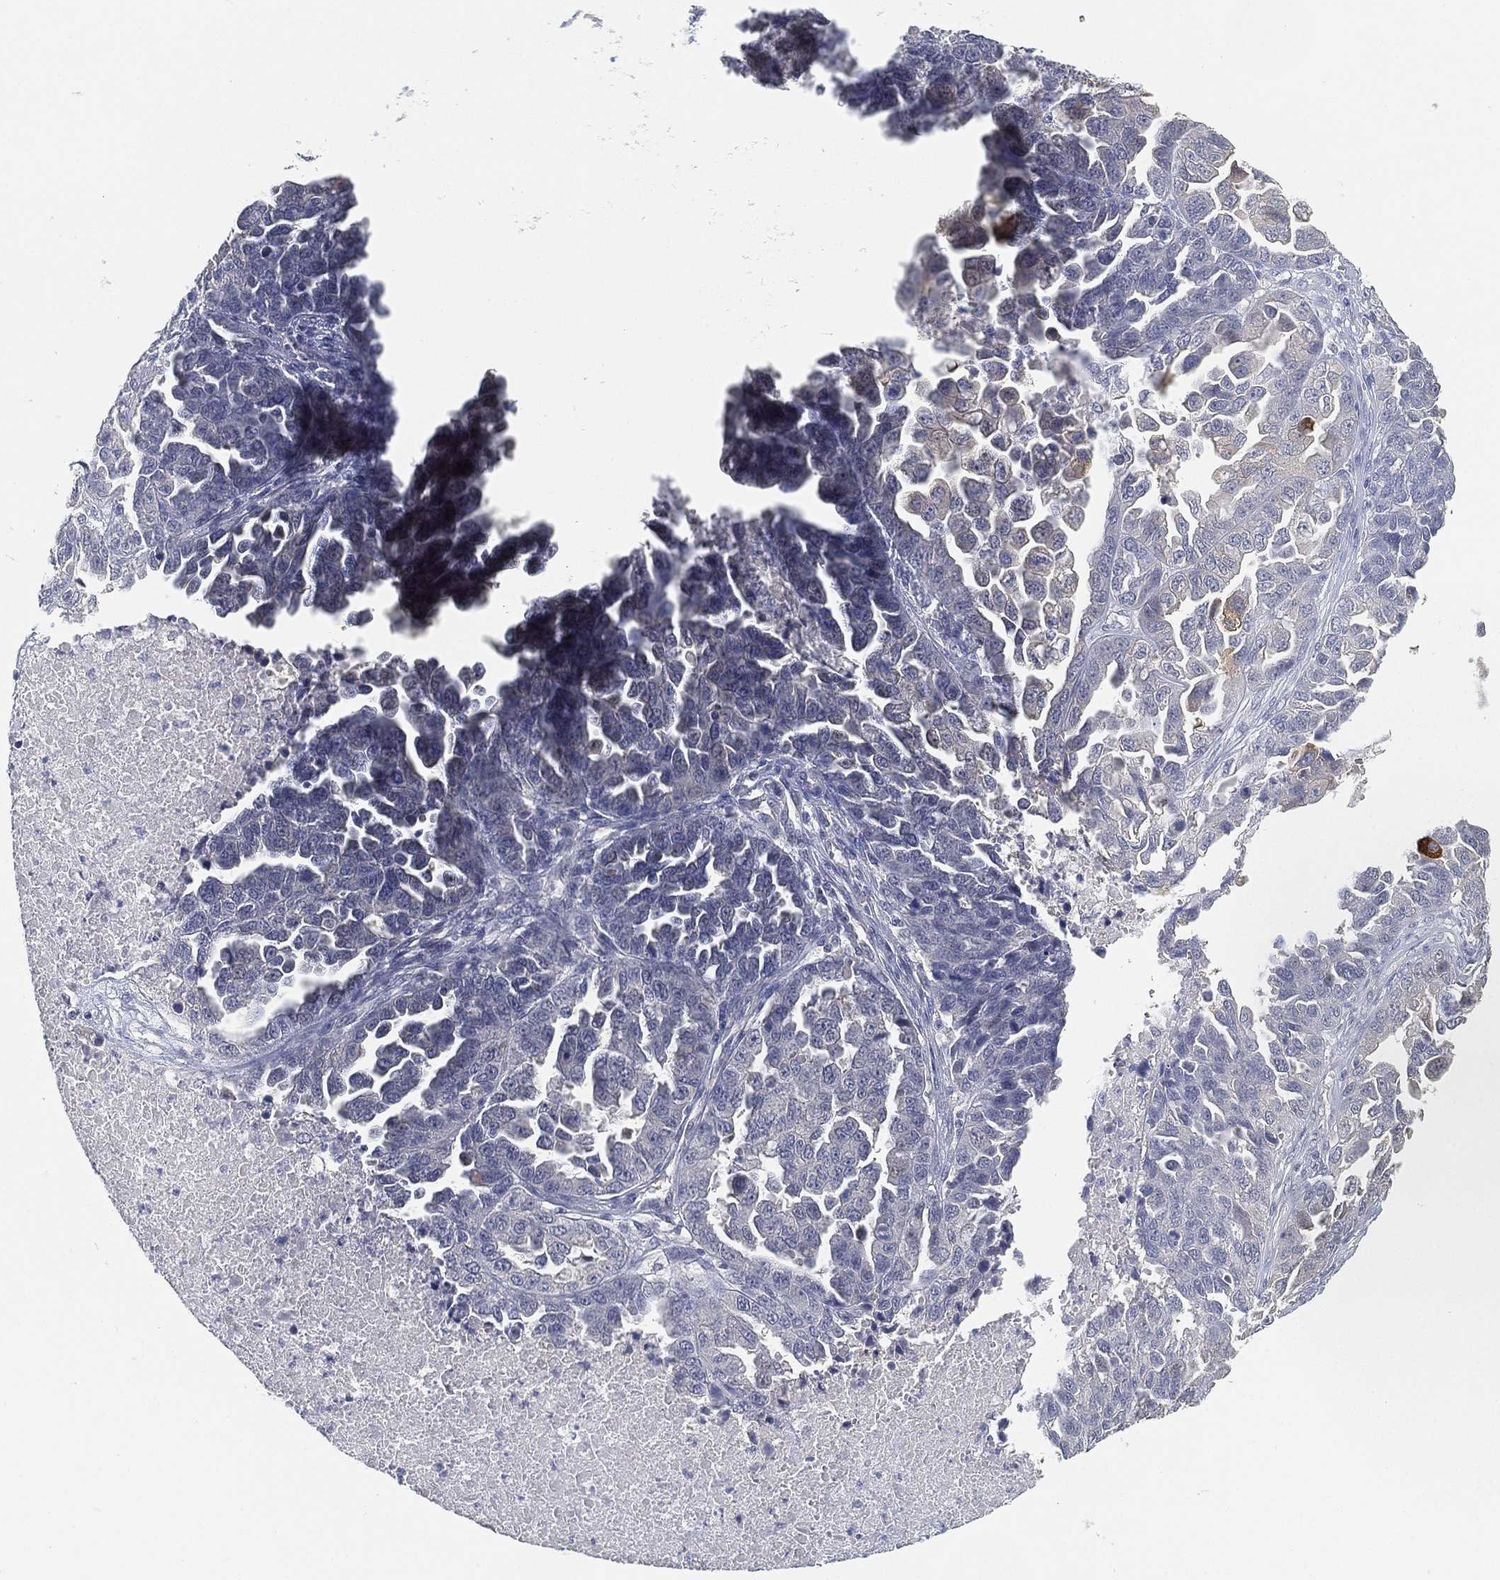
{"staining": {"intensity": "negative", "quantity": "none", "location": "none"}, "tissue": "ovarian cancer", "cell_type": "Tumor cells", "image_type": "cancer", "snomed": [{"axis": "morphology", "description": "Cystadenocarcinoma, serous, NOS"}, {"axis": "topography", "description": "Ovary"}], "caption": "A photomicrograph of human ovarian serous cystadenocarcinoma is negative for staining in tumor cells.", "gene": "GPR61", "patient": {"sex": "female", "age": 87}}